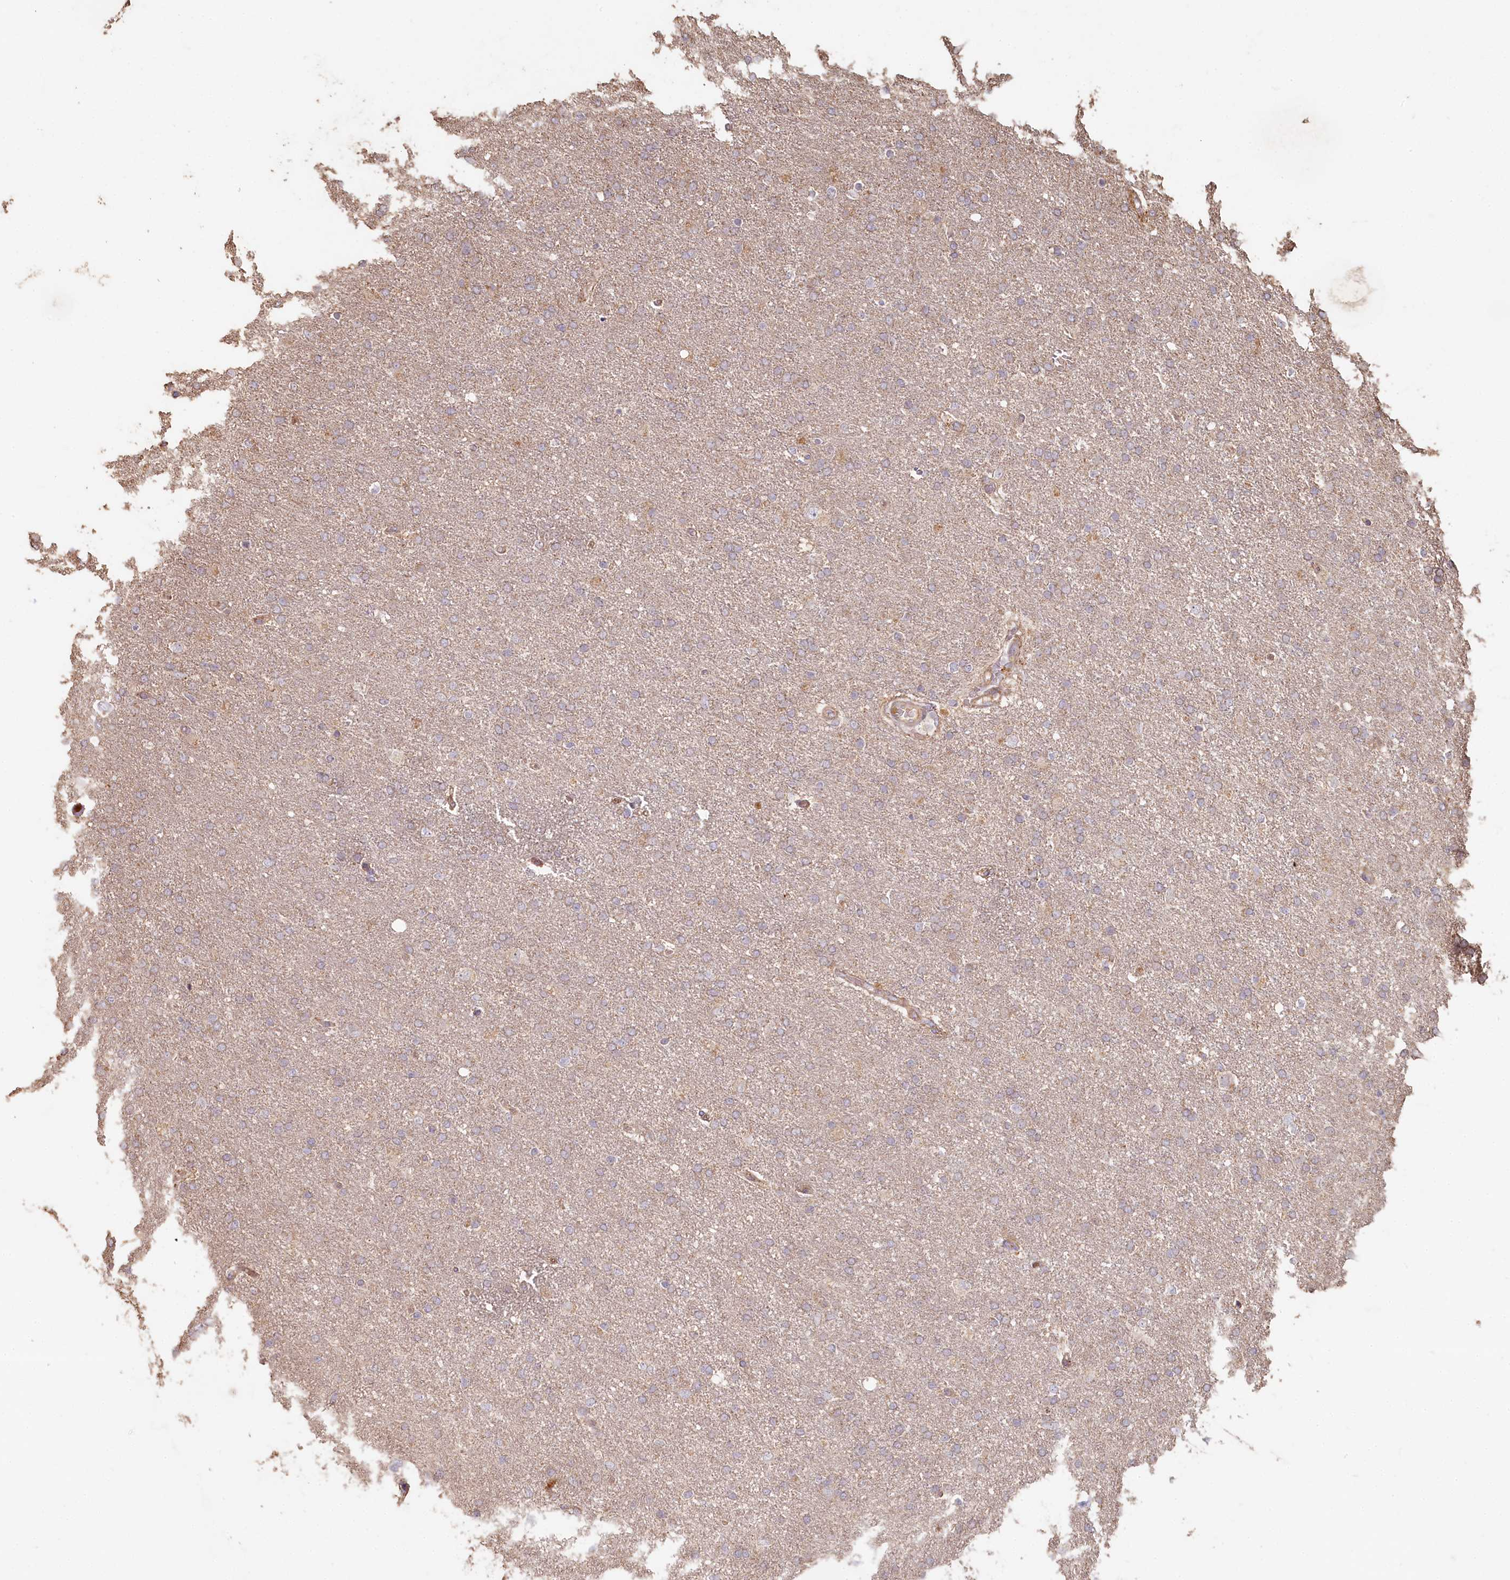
{"staining": {"intensity": "negative", "quantity": "none", "location": "none"}, "tissue": "glioma", "cell_type": "Tumor cells", "image_type": "cancer", "snomed": [{"axis": "morphology", "description": "Glioma, malignant, High grade"}, {"axis": "topography", "description": "Brain"}], "caption": "There is no significant positivity in tumor cells of glioma.", "gene": "HAL", "patient": {"sex": "male", "age": 72}}